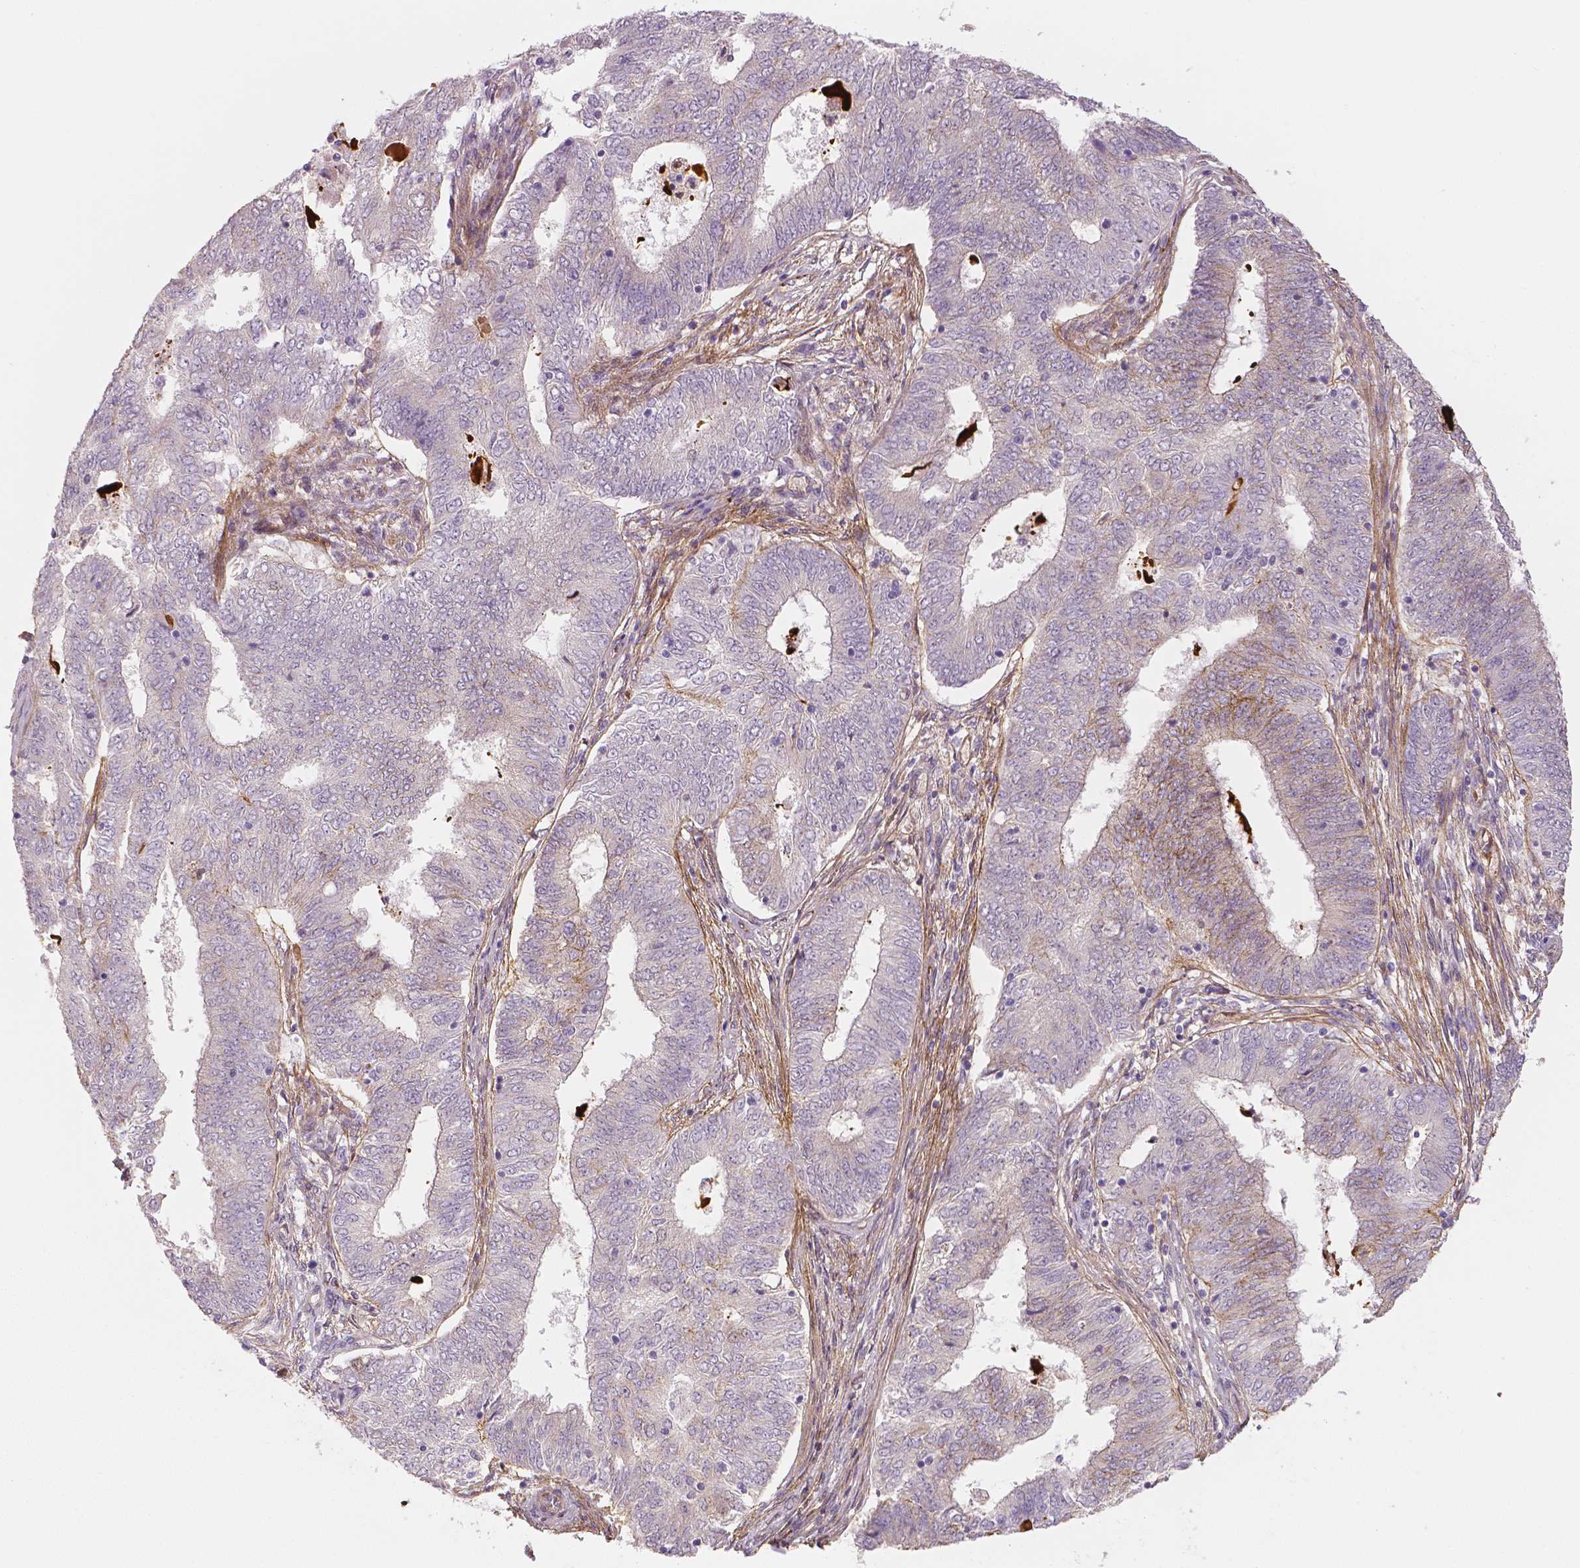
{"staining": {"intensity": "weak", "quantity": "<25%", "location": "cytoplasmic/membranous"}, "tissue": "endometrial cancer", "cell_type": "Tumor cells", "image_type": "cancer", "snomed": [{"axis": "morphology", "description": "Adenocarcinoma, NOS"}, {"axis": "topography", "description": "Endometrium"}], "caption": "The image displays no significant expression in tumor cells of endometrial cancer (adenocarcinoma).", "gene": "FLT1", "patient": {"sex": "female", "age": 62}}